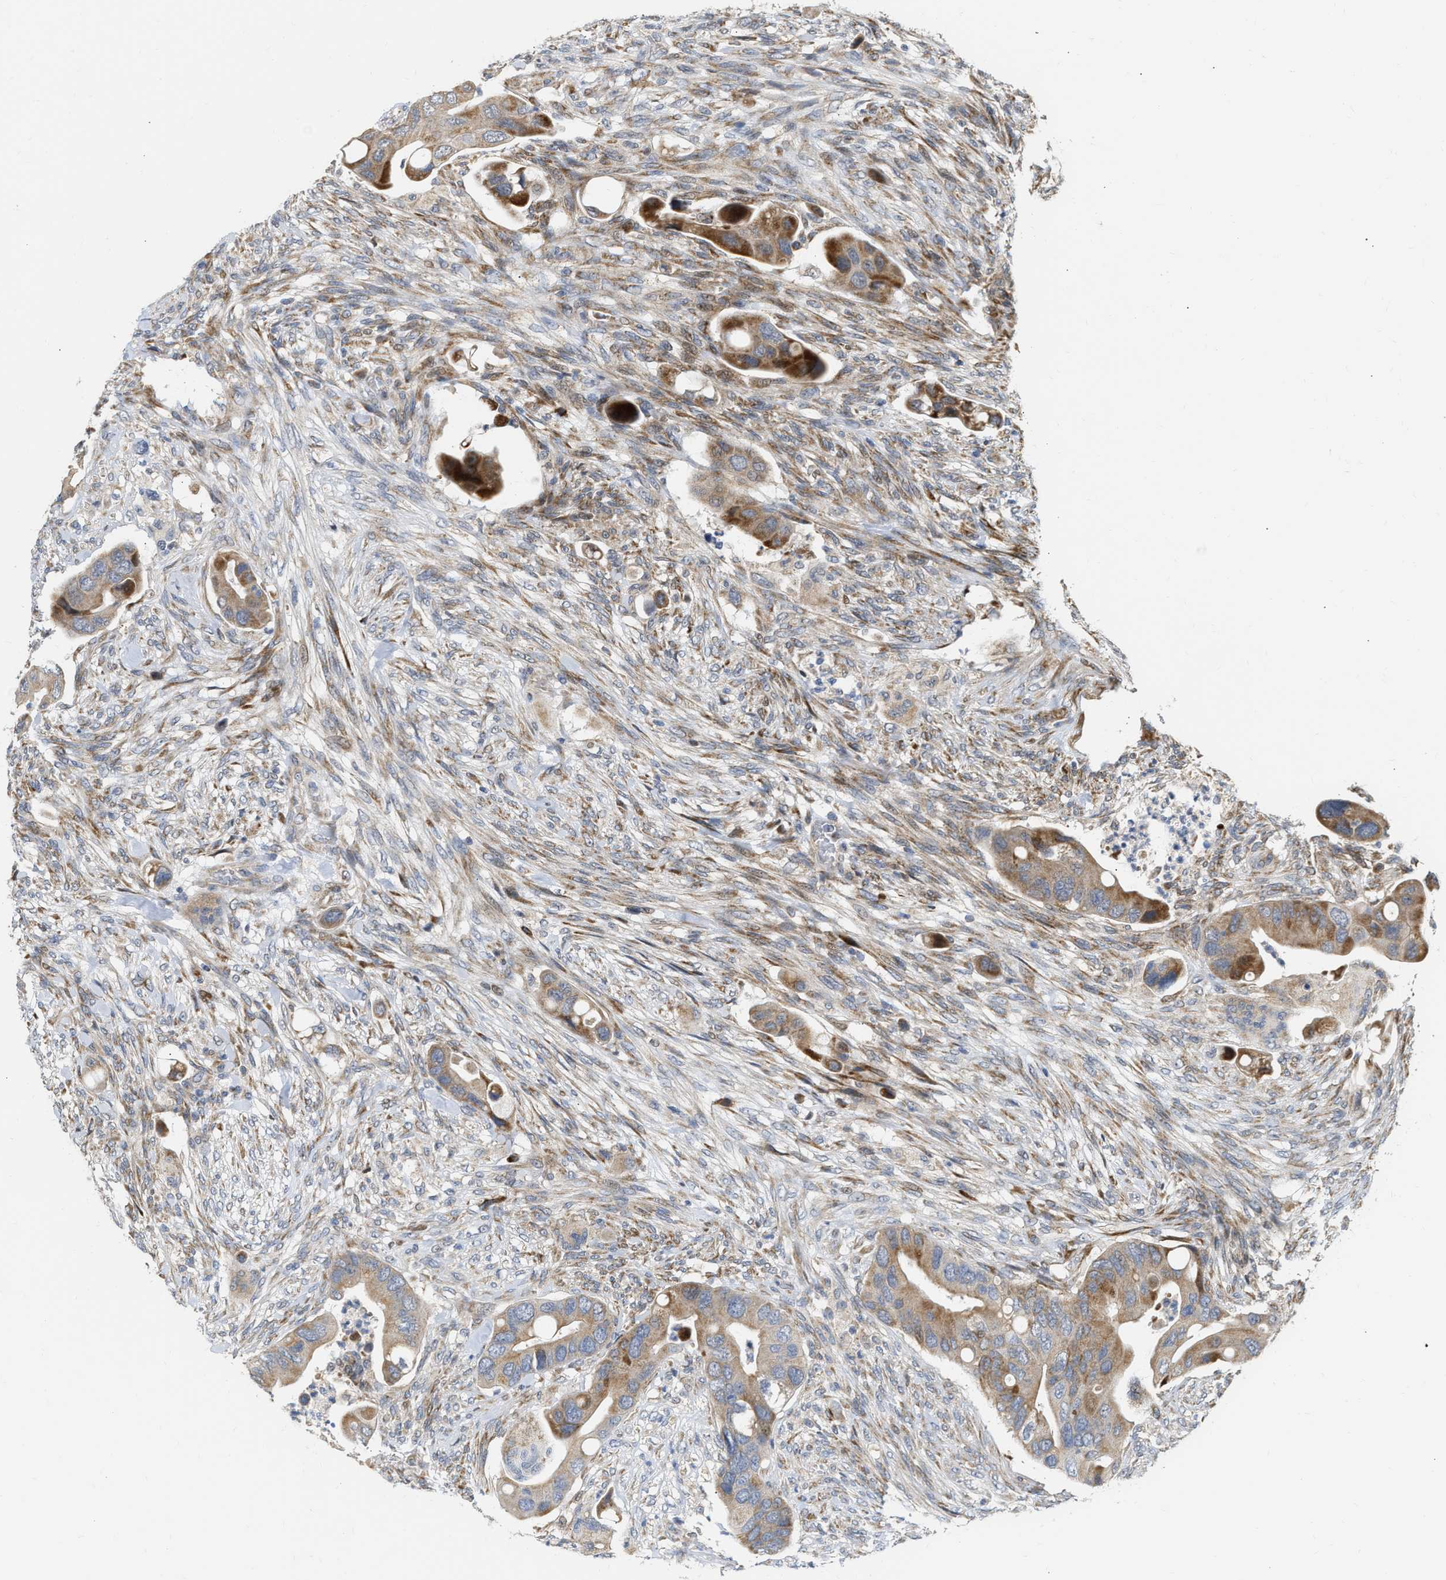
{"staining": {"intensity": "moderate", "quantity": ">75%", "location": "cytoplasmic/membranous"}, "tissue": "colorectal cancer", "cell_type": "Tumor cells", "image_type": "cancer", "snomed": [{"axis": "morphology", "description": "Adenocarcinoma, NOS"}, {"axis": "topography", "description": "Rectum"}], "caption": "Immunohistochemical staining of human colorectal cancer shows moderate cytoplasmic/membranous protein staining in approximately >75% of tumor cells.", "gene": "DEPTOR", "patient": {"sex": "female", "age": 57}}